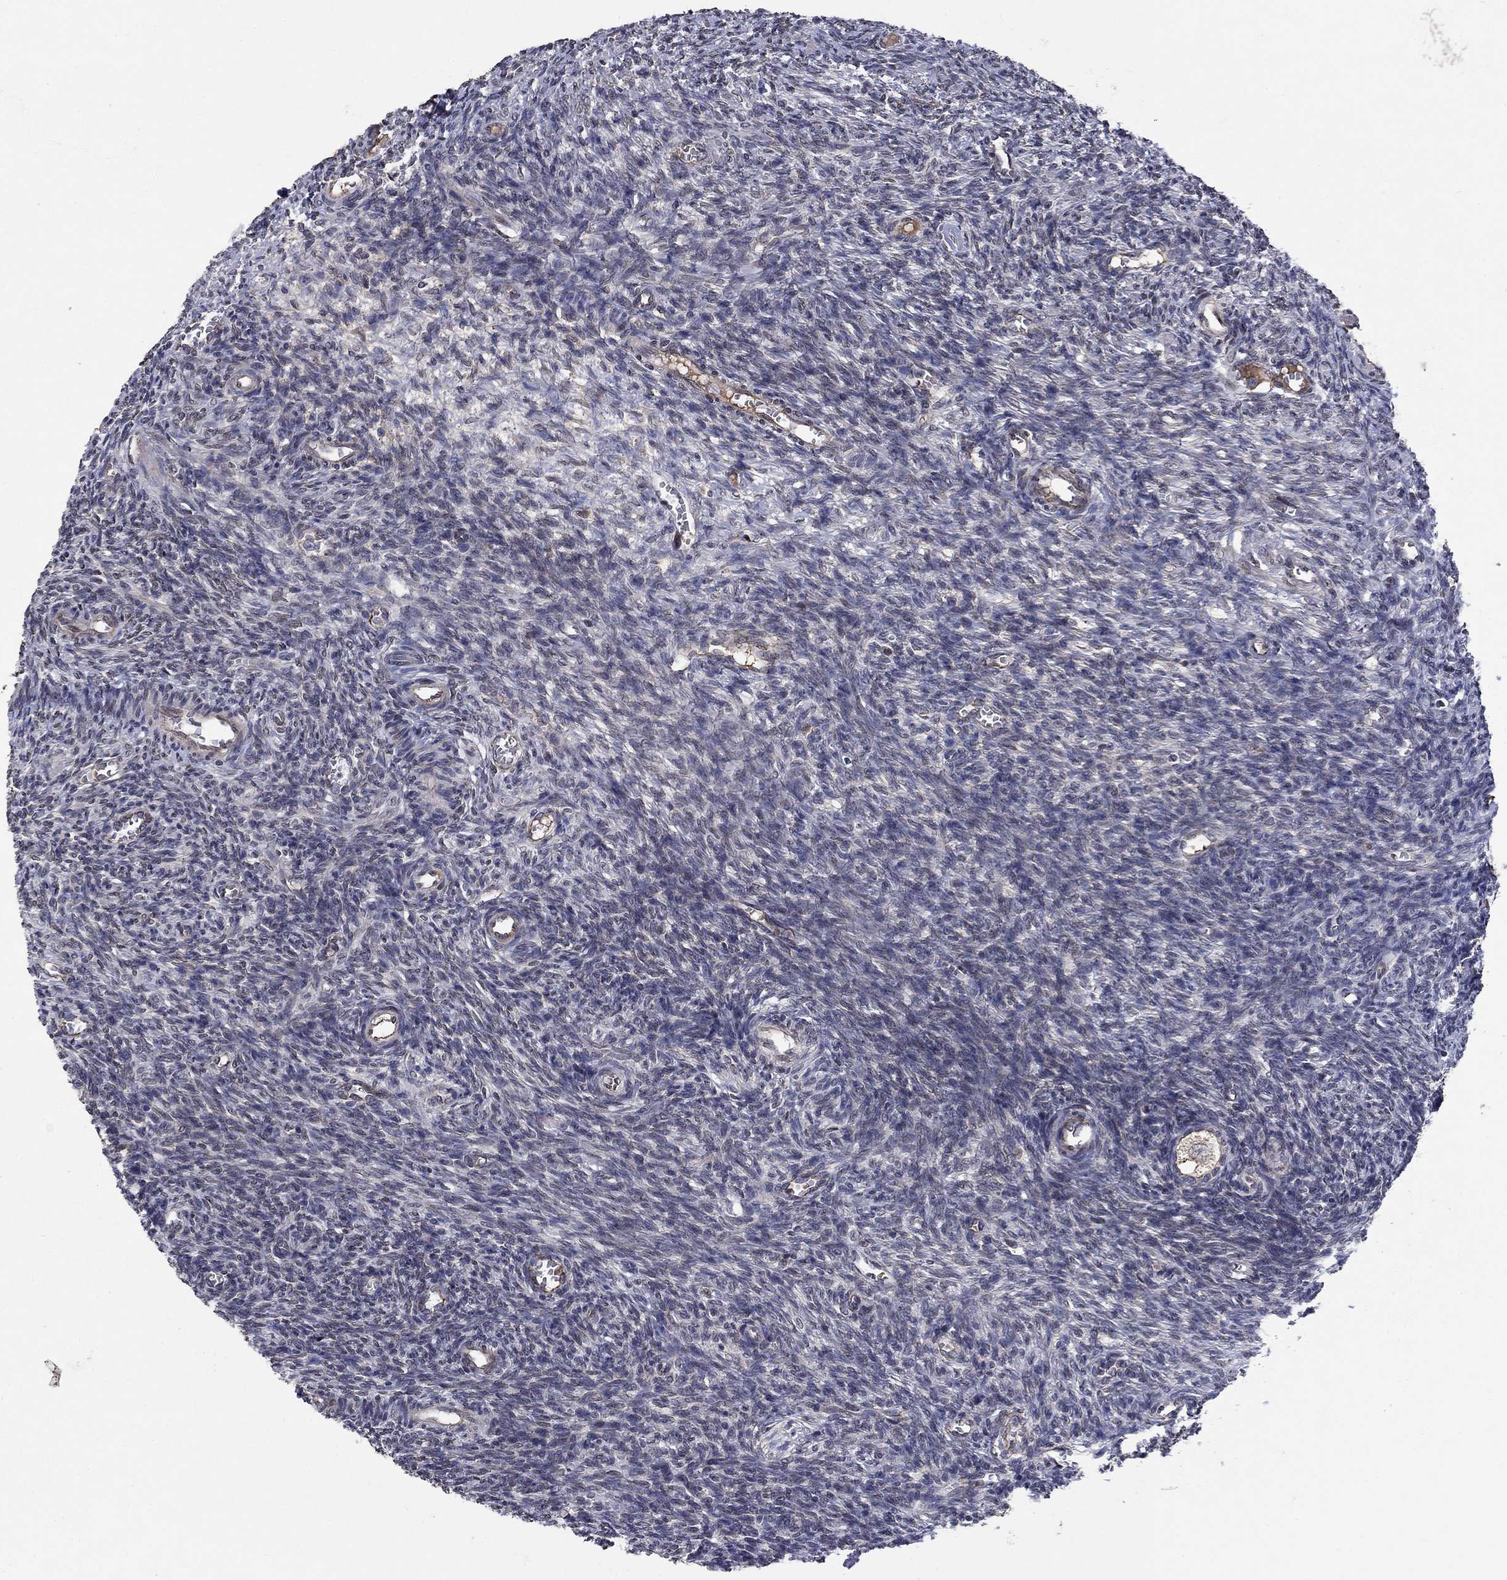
{"staining": {"intensity": "weak", "quantity": "25%-75%", "location": "cytoplasmic/membranous"}, "tissue": "ovary", "cell_type": "Follicle cells", "image_type": "normal", "snomed": [{"axis": "morphology", "description": "Normal tissue, NOS"}, {"axis": "topography", "description": "Ovary"}], "caption": "Brown immunohistochemical staining in benign human ovary reveals weak cytoplasmic/membranous positivity in approximately 25%-75% of follicle cells.", "gene": "EMC9", "patient": {"sex": "female", "age": 27}}